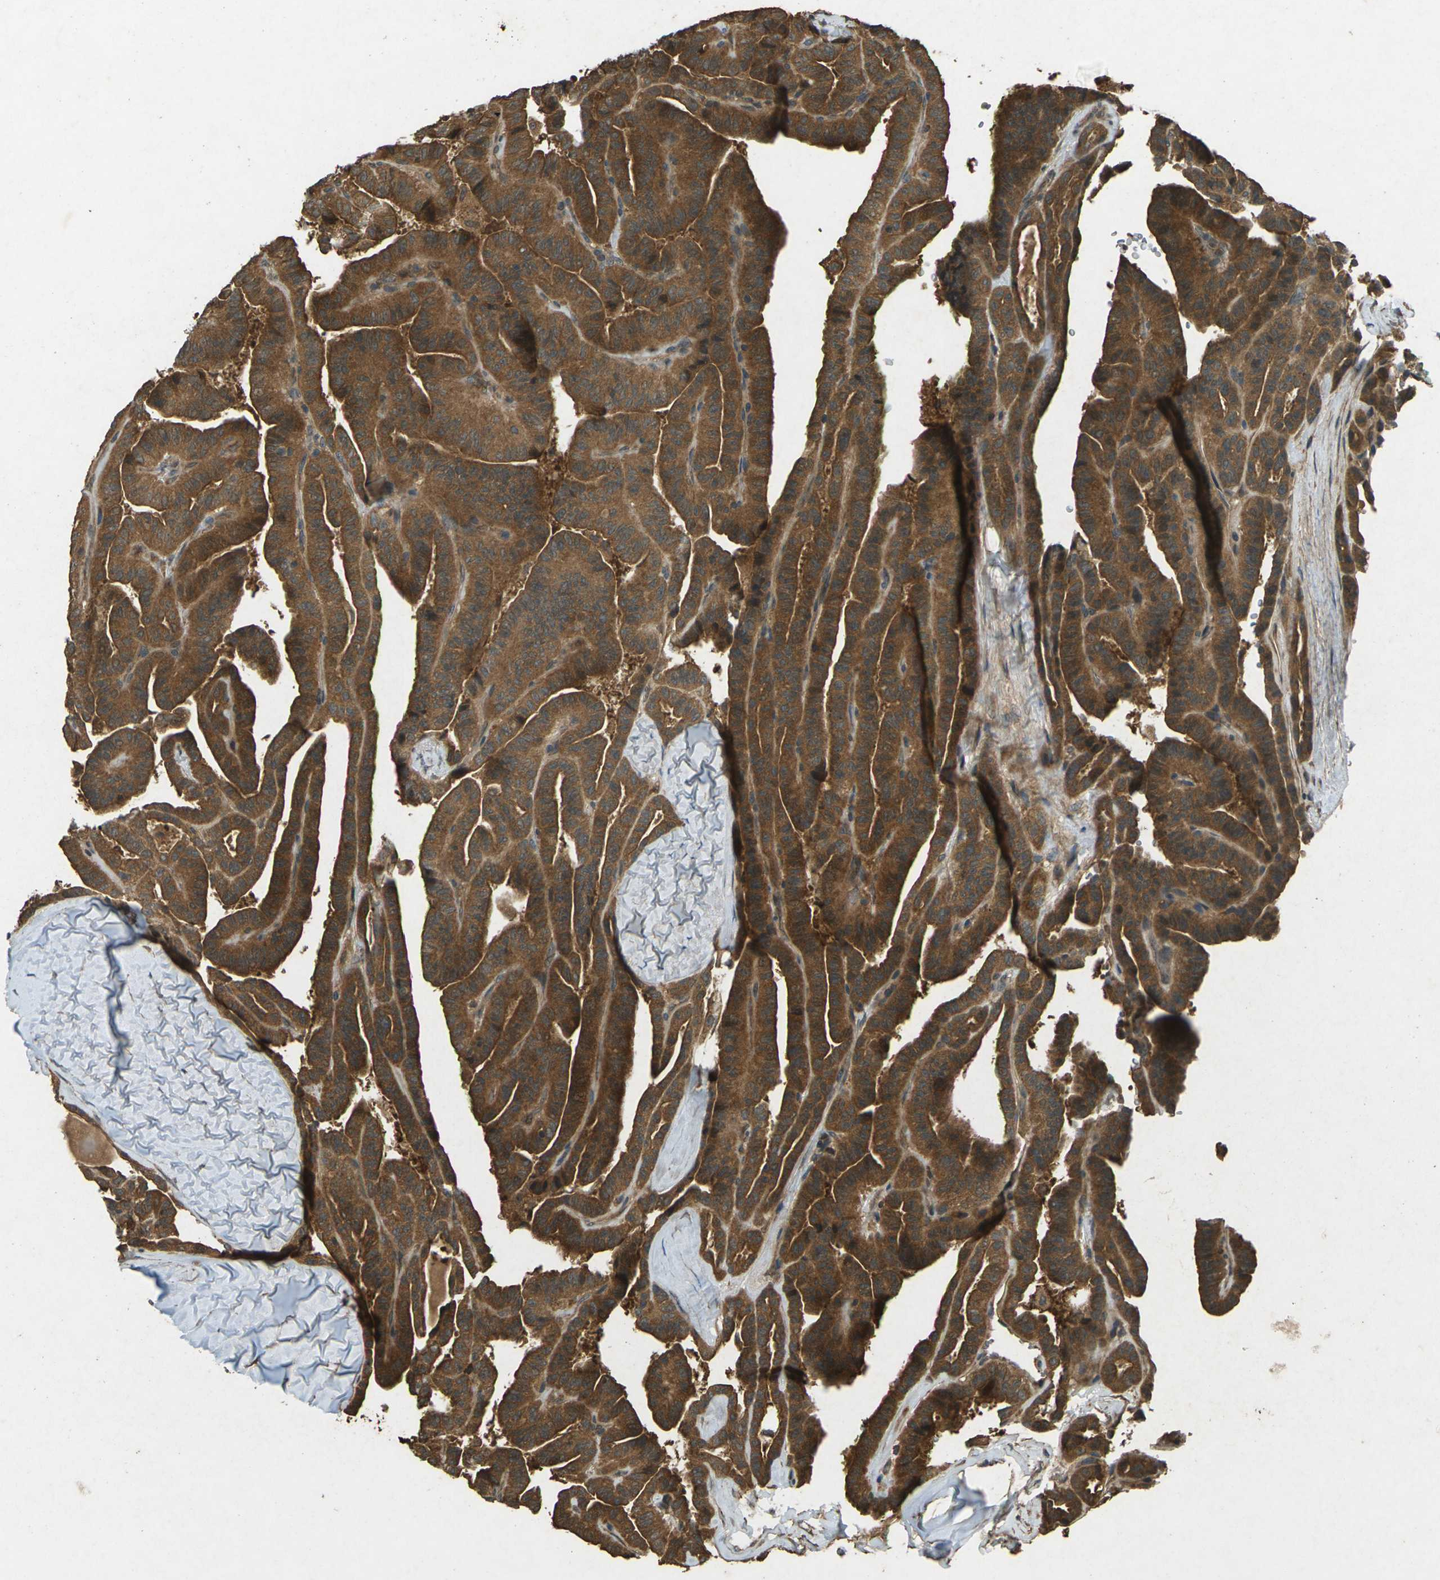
{"staining": {"intensity": "strong", "quantity": ">75%", "location": "cytoplasmic/membranous"}, "tissue": "thyroid cancer", "cell_type": "Tumor cells", "image_type": "cancer", "snomed": [{"axis": "morphology", "description": "Papillary adenocarcinoma, NOS"}, {"axis": "topography", "description": "Thyroid gland"}], "caption": "IHC (DAB) staining of human papillary adenocarcinoma (thyroid) shows strong cytoplasmic/membranous protein expression in about >75% of tumor cells.", "gene": "TAP1", "patient": {"sex": "male", "age": 77}}